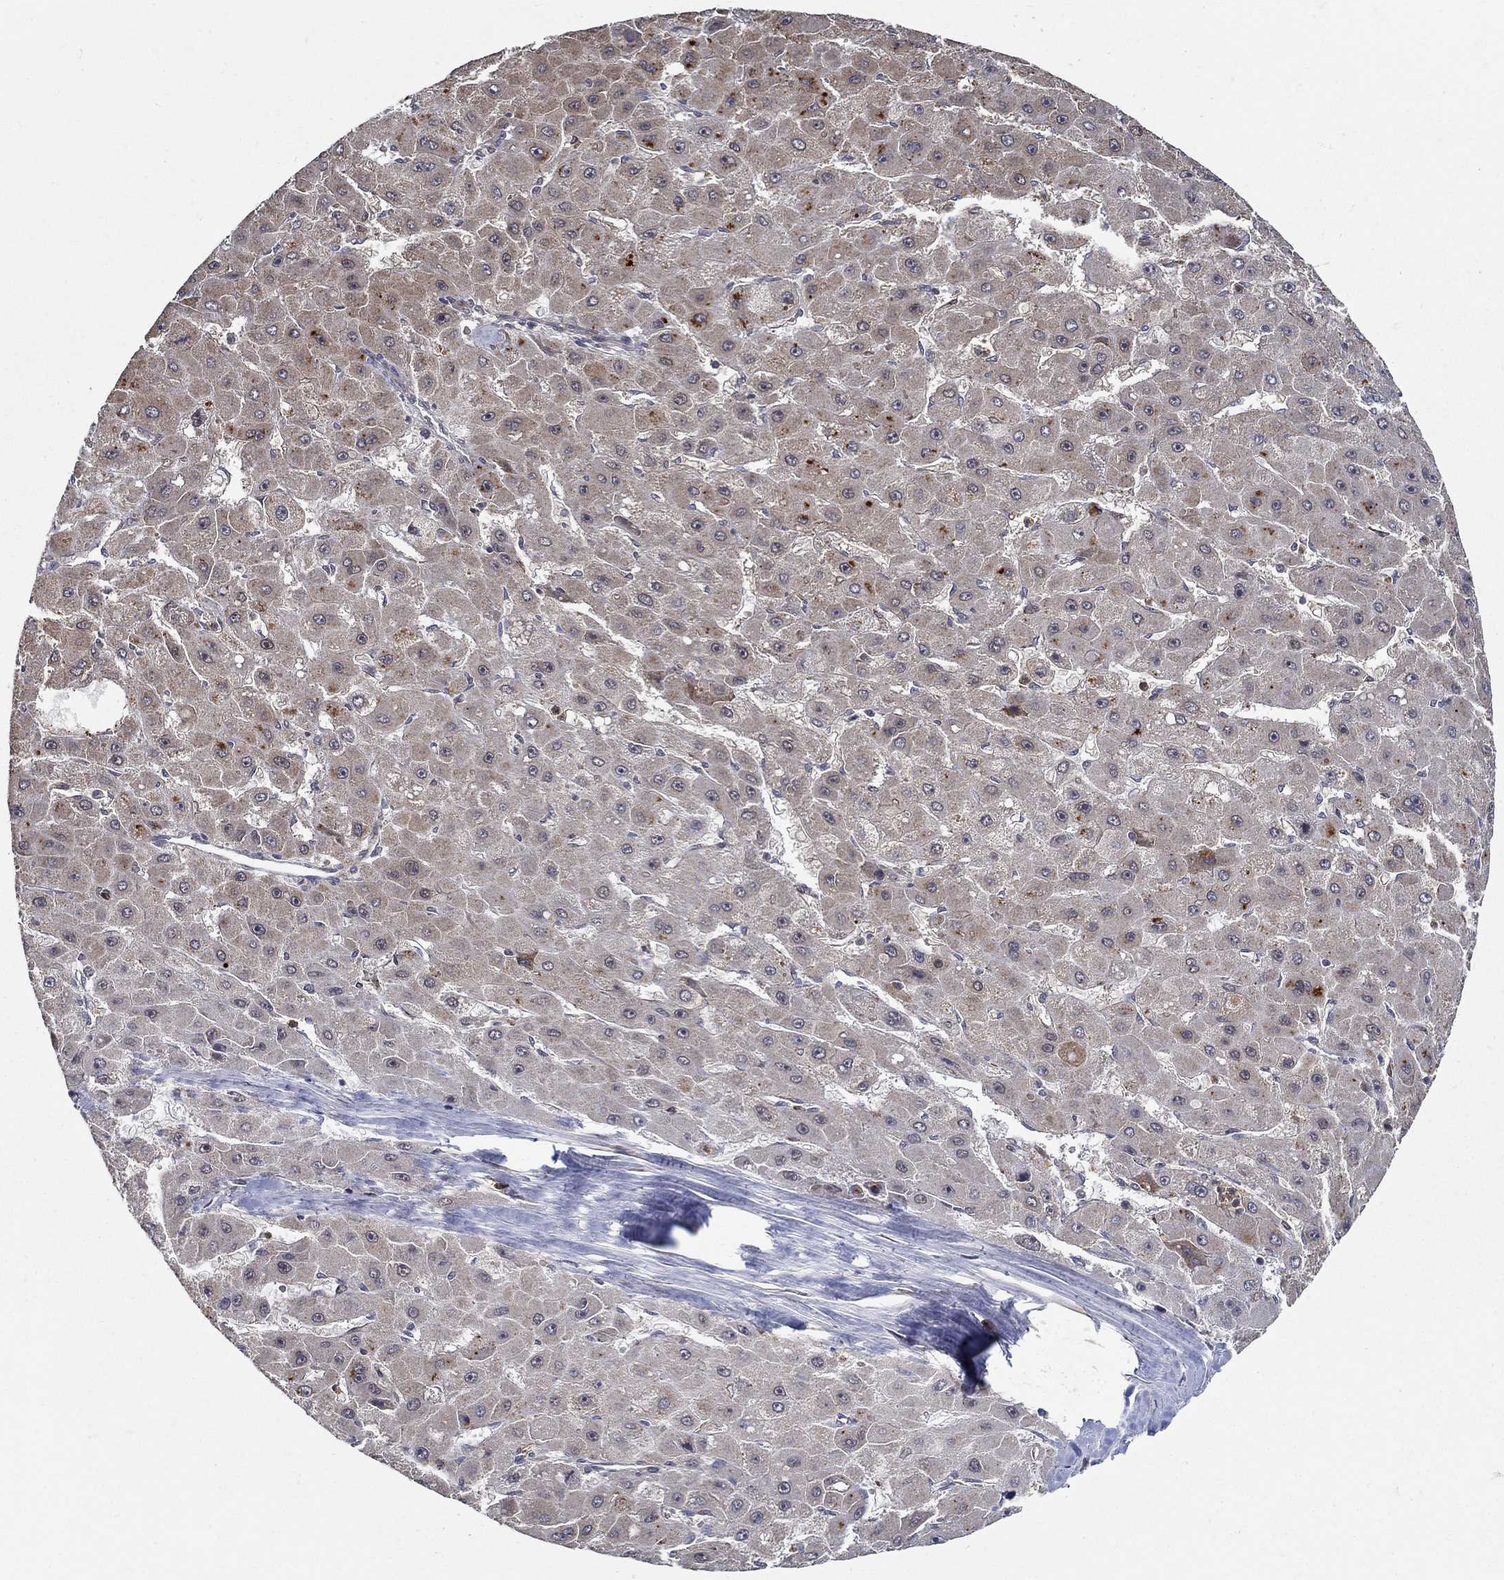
{"staining": {"intensity": "weak", "quantity": "<25%", "location": "cytoplasmic/membranous"}, "tissue": "liver cancer", "cell_type": "Tumor cells", "image_type": "cancer", "snomed": [{"axis": "morphology", "description": "Carcinoma, Hepatocellular, NOS"}, {"axis": "topography", "description": "Liver"}], "caption": "High power microscopy photomicrograph of an IHC photomicrograph of hepatocellular carcinoma (liver), revealing no significant expression in tumor cells. (Brightfield microscopy of DAB immunohistochemistry (IHC) at high magnification).", "gene": "ZNF594", "patient": {"sex": "female", "age": 25}}